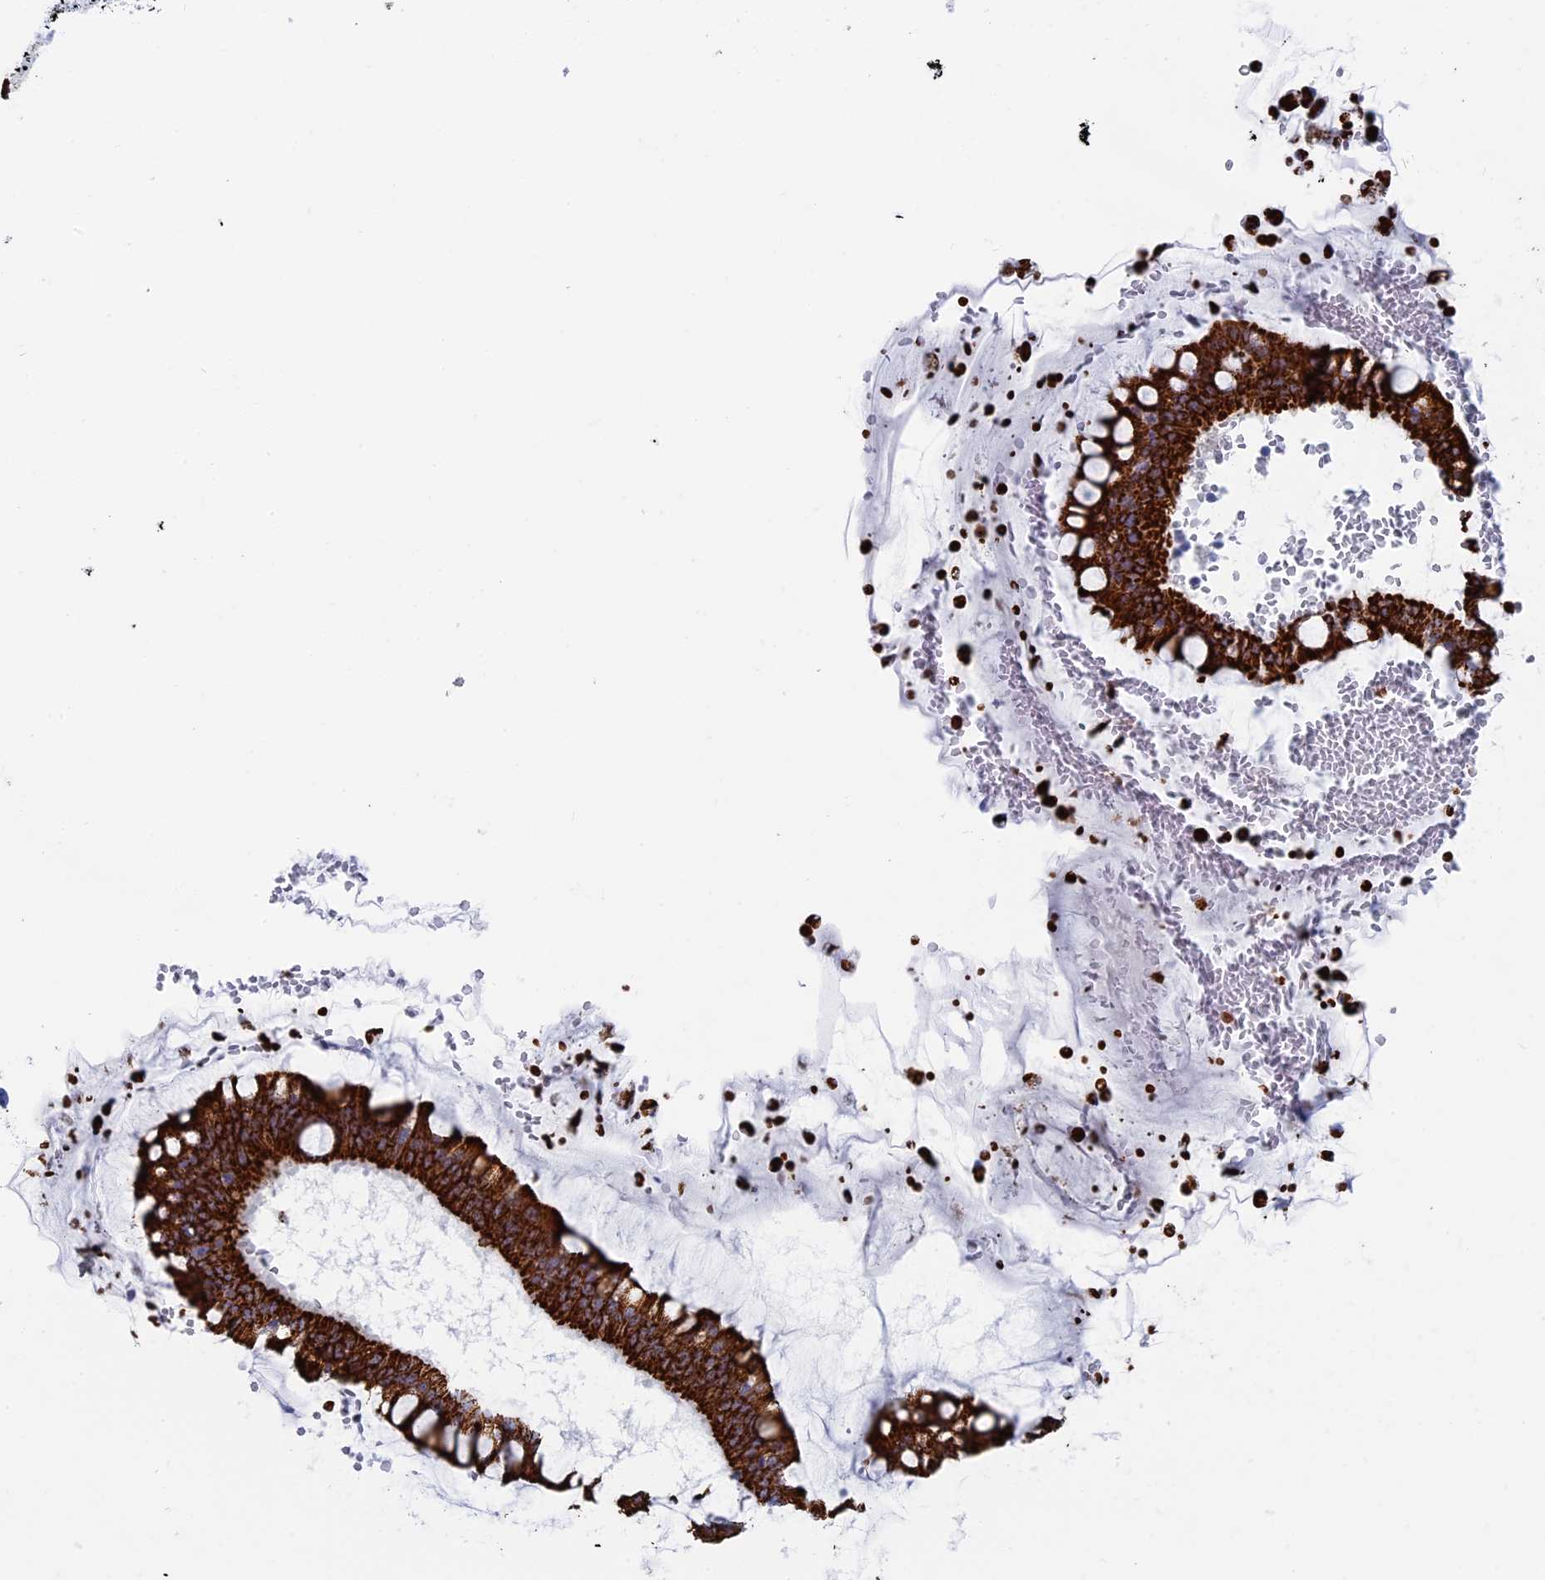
{"staining": {"intensity": "strong", "quantity": ">75%", "location": "cytoplasmic/membranous"}, "tissue": "ovarian cancer", "cell_type": "Tumor cells", "image_type": "cancer", "snomed": [{"axis": "morphology", "description": "Cystadenocarcinoma, mucinous, NOS"}, {"axis": "topography", "description": "Ovary"}], "caption": "Protein expression analysis of human ovarian mucinous cystadenocarcinoma reveals strong cytoplasmic/membranous staining in approximately >75% of tumor cells.", "gene": "ALMS1", "patient": {"sex": "female", "age": 73}}